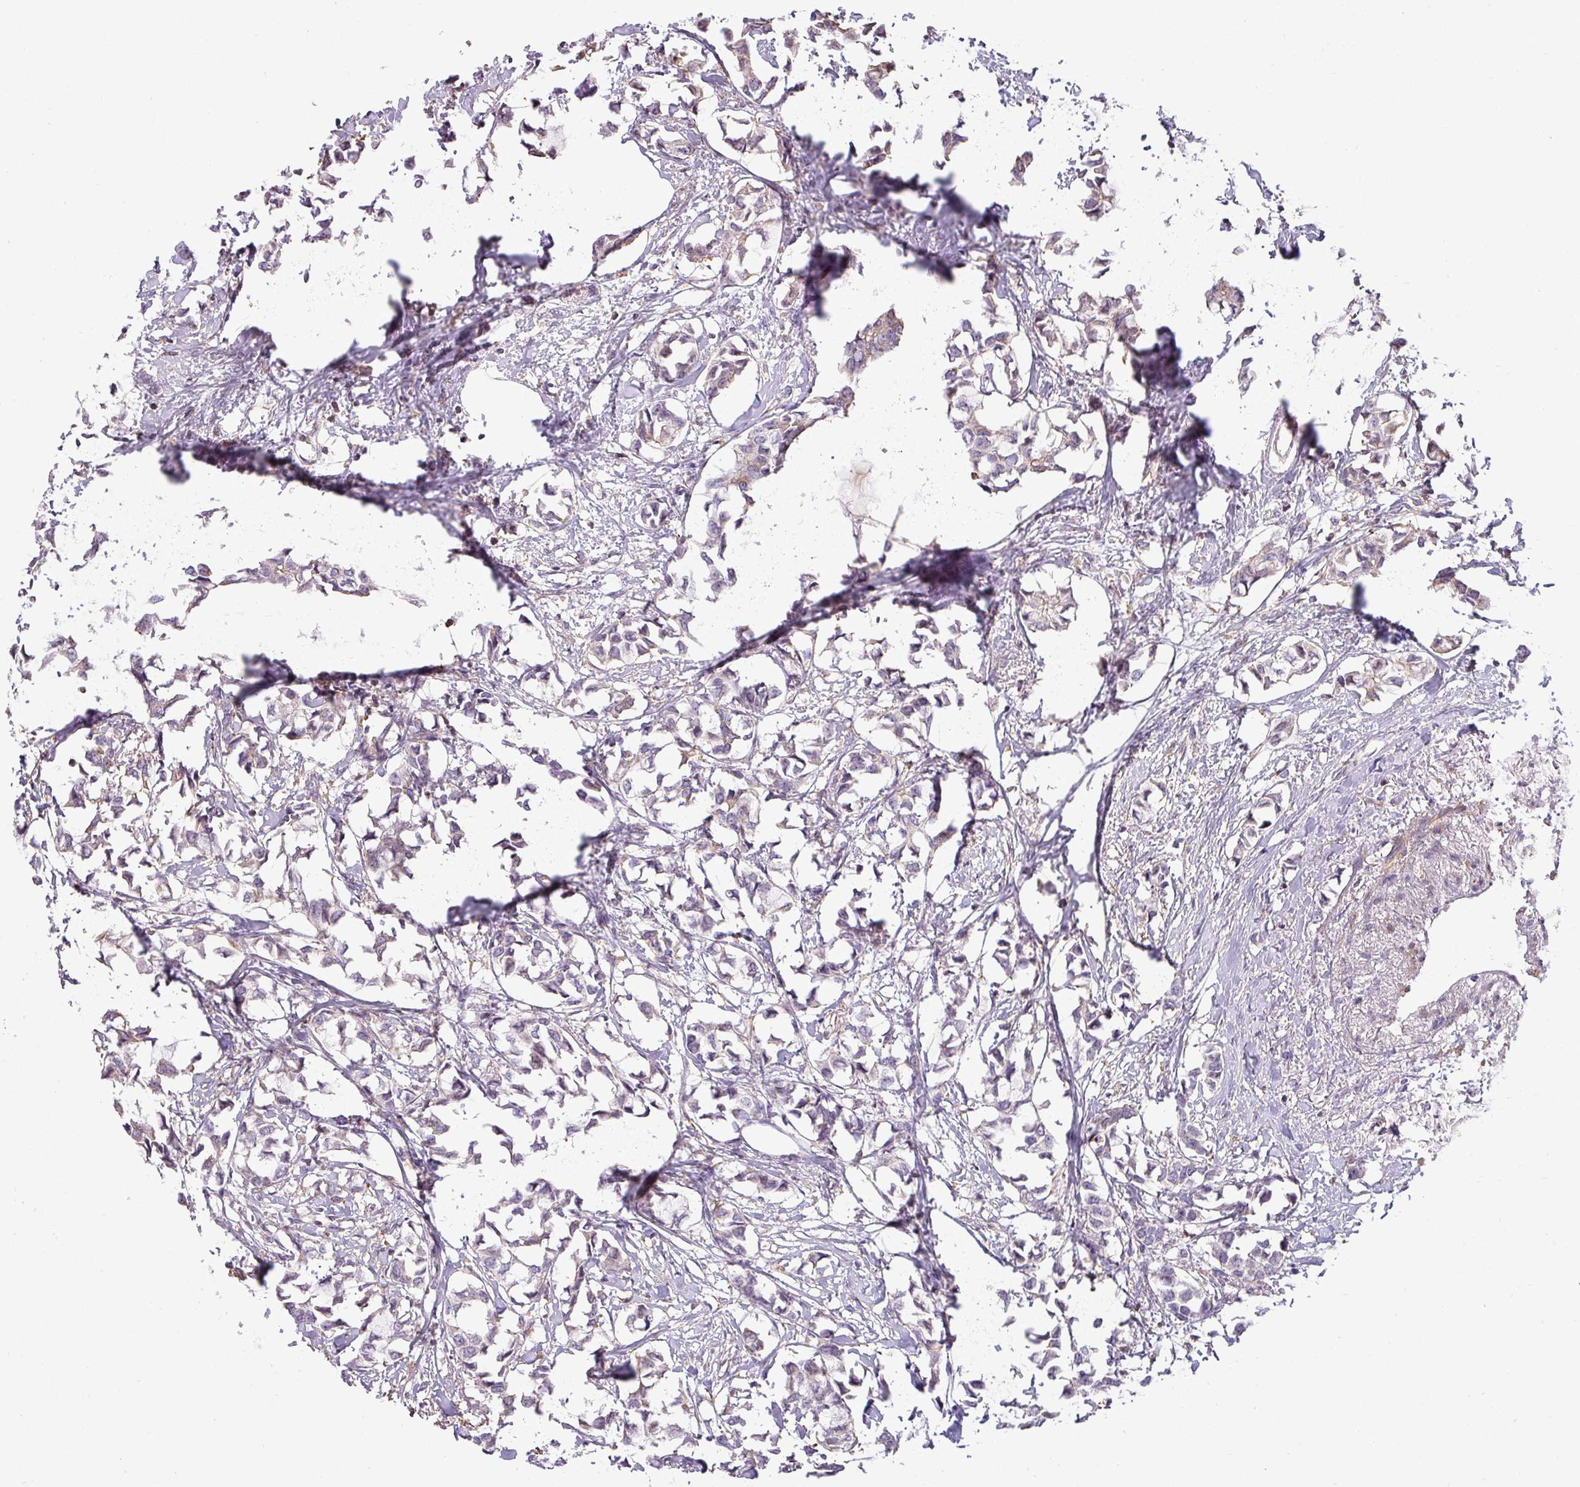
{"staining": {"intensity": "negative", "quantity": "none", "location": "none"}, "tissue": "breast cancer", "cell_type": "Tumor cells", "image_type": "cancer", "snomed": [{"axis": "morphology", "description": "Duct carcinoma"}, {"axis": "topography", "description": "Breast"}], "caption": "Tumor cells are negative for protein expression in human breast cancer (intraductal carcinoma).", "gene": "ZNF835", "patient": {"sex": "female", "age": 73}}